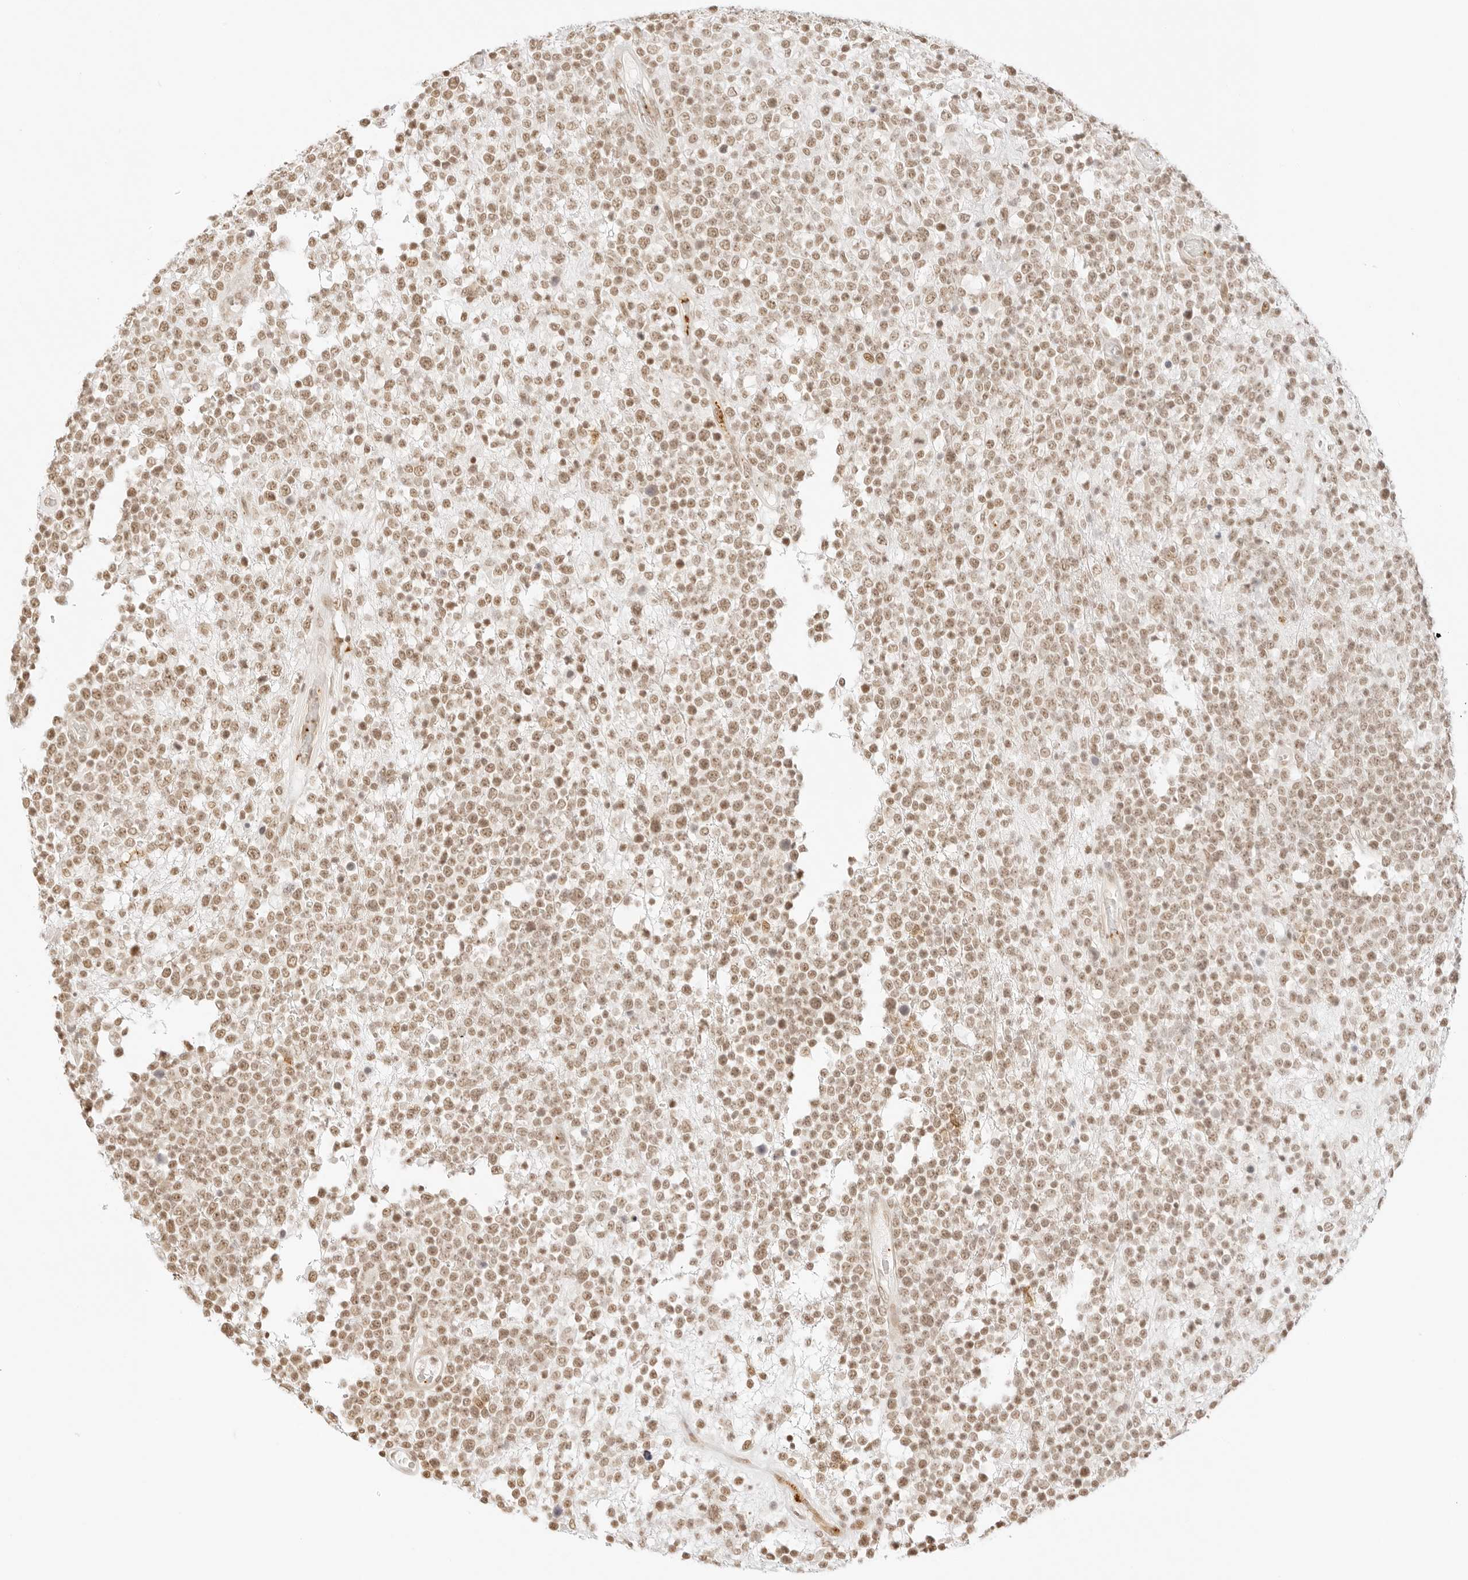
{"staining": {"intensity": "moderate", "quantity": ">75%", "location": "nuclear"}, "tissue": "lymphoma", "cell_type": "Tumor cells", "image_type": "cancer", "snomed": [{"axis": "morphology", "description": "Malignant lymphoma, non-Hodgkin's type, High grade"}, {"axis": "topography", "description": "Colon"}], "caption": "An image of human malignant lymphoma, non-Hodgkin's type (high-grade) stained for a protein exhibits moderate nuclear brown staining in tumor cells.", "gene": "GNAS", "patient": {"sex": "female", "age": 53}}